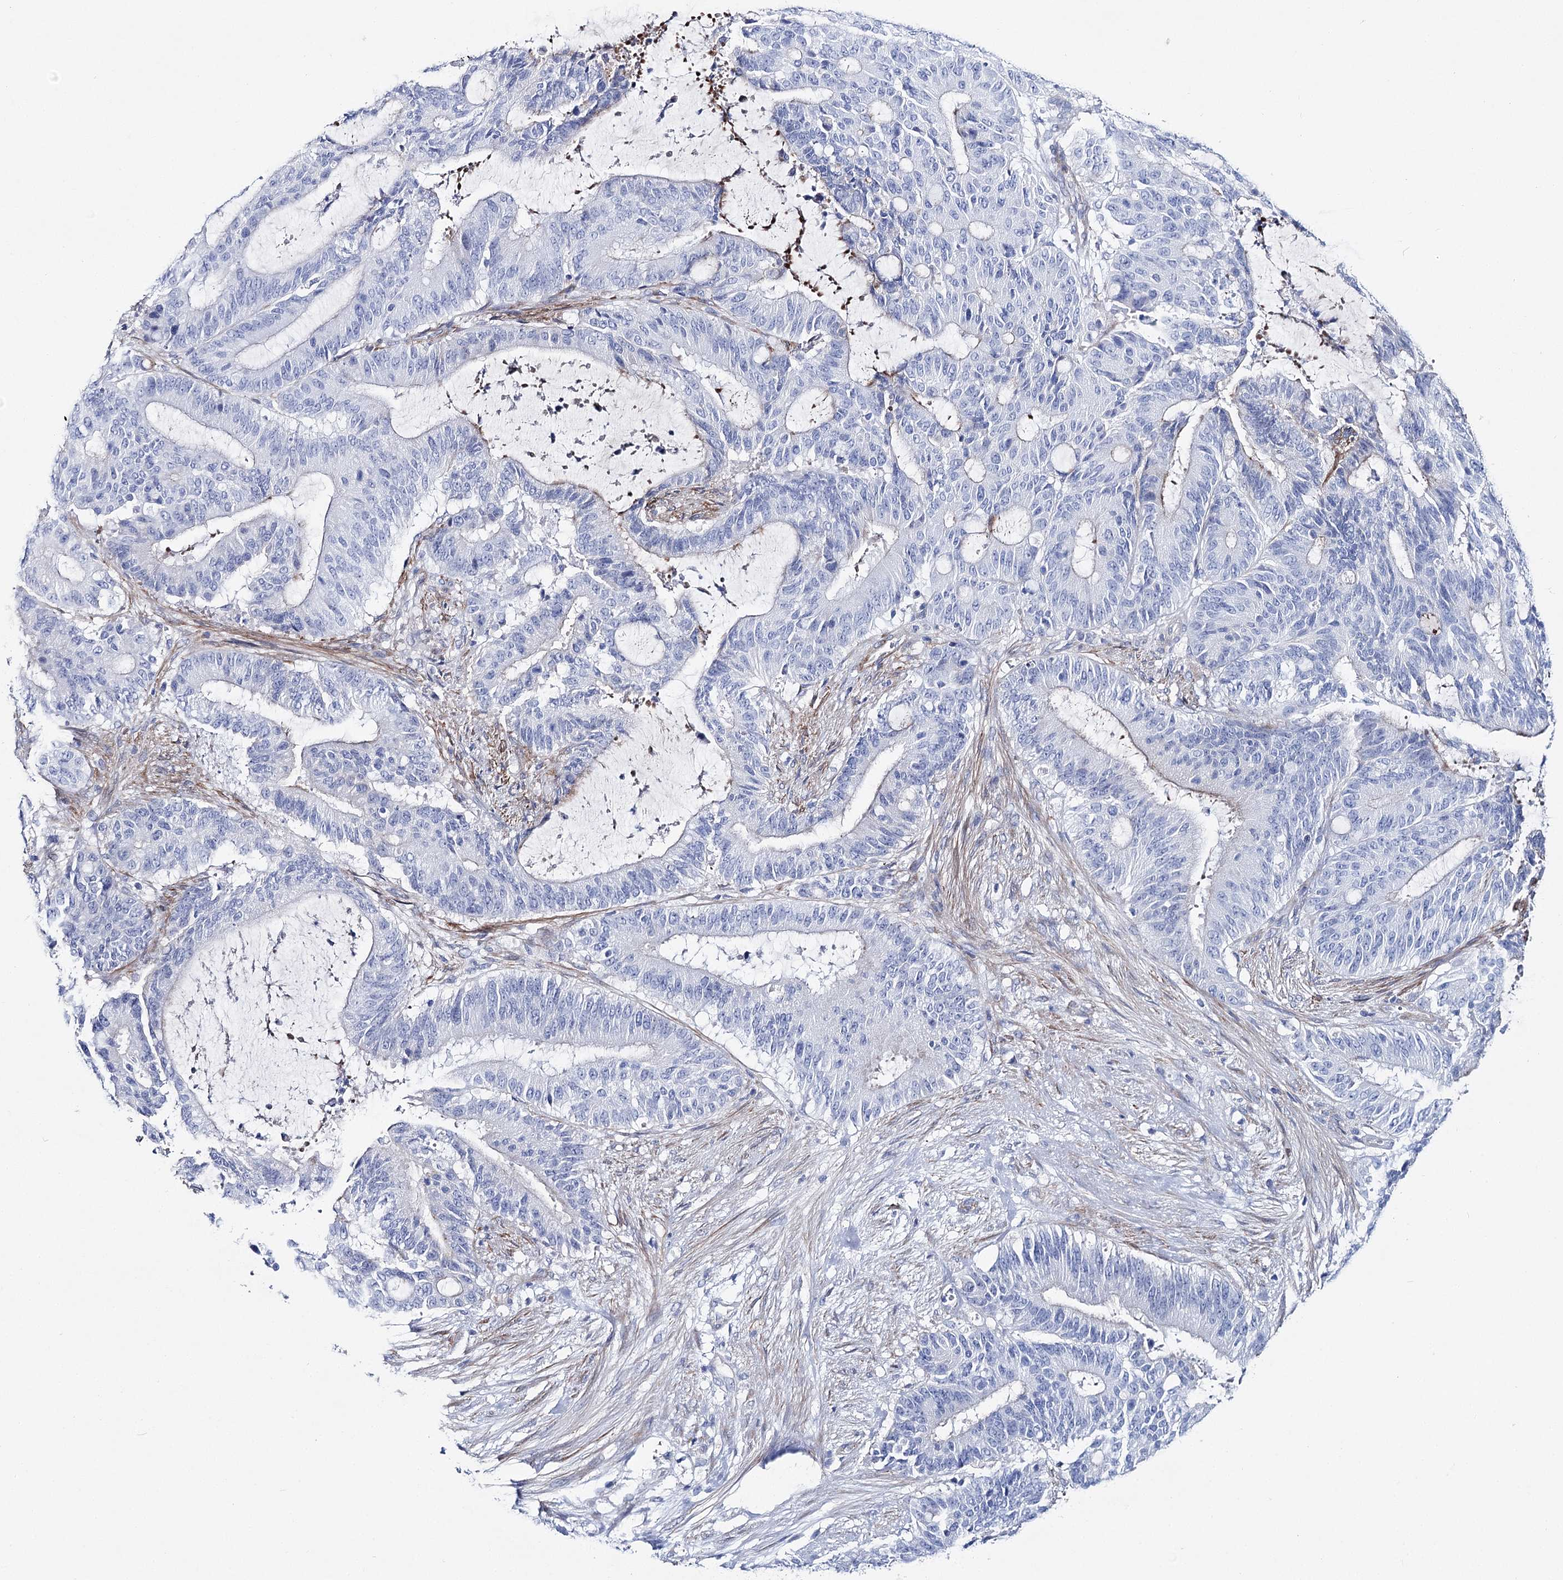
{"staining": {"intensity": "negative", "quantity": "none", "location": "none"}, "tissue": "liver cancer", "cell_type": "Tumor cells", "image_type": "cancer", "snomed": [{"axis": "morphology", "description": "Normal tissue, NOS"}, {"axis": "morphology", "description": "Cholangiocarcinoma"}, {"axis": "topography", "description": "Liver"}, {"axis": "topography", "description": "Peripheral nerve tissue"}], "caption": "Liver cholangiocarcinoma was stained to show a protein in brown. There is no significant expression in tumor cells.", "gene": "ANKRD23", "patient": {"sex": "female", "age": 73}}